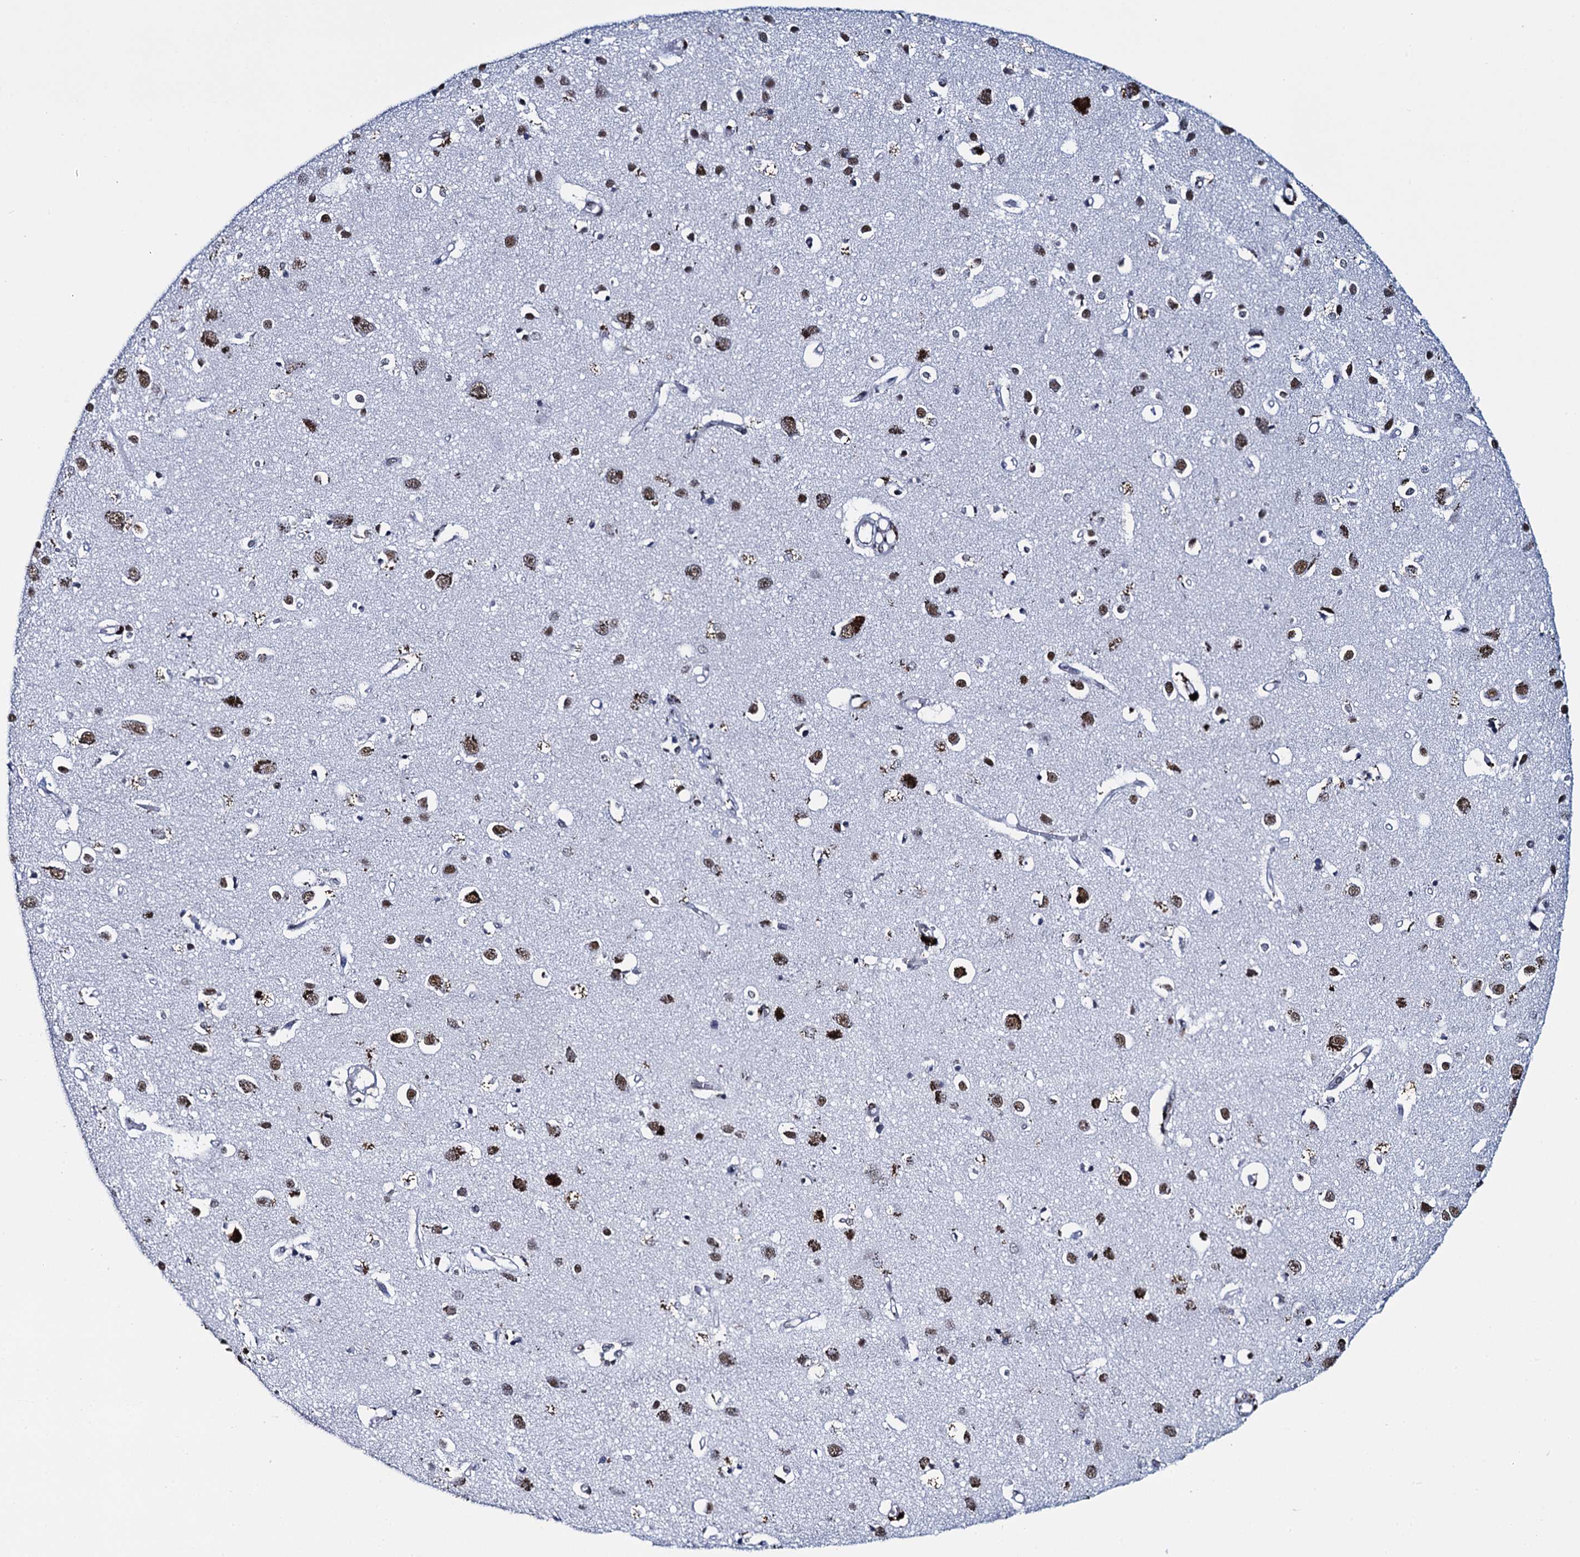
{"staining": {"intensity": "negative", "quantity": "none", "location": "none"}, "tissue": "cerebral cortex", "cell_type": "Endothelial cells", "image_type": "normal", "snomed": [{"axis": "morphology", "description": "Normal tissue, NOS"}, {"axis": "topography", "description": "Cerebral cortex"}], "caption": "Immunohistochemistry photomicrograph of benign cerebral cortex stained for a protein (brown), which reveals no positivity in endothelial cells. The staining was performed using DAB (3,3'-diaminobenzidine) to visualize the protein expression in brown, while the nuclei were stained in blue with hematoxylin (Magnification: 20x).", "gene": "HNRNPUL2", "patient": {"sex": "female", "age": 64}}